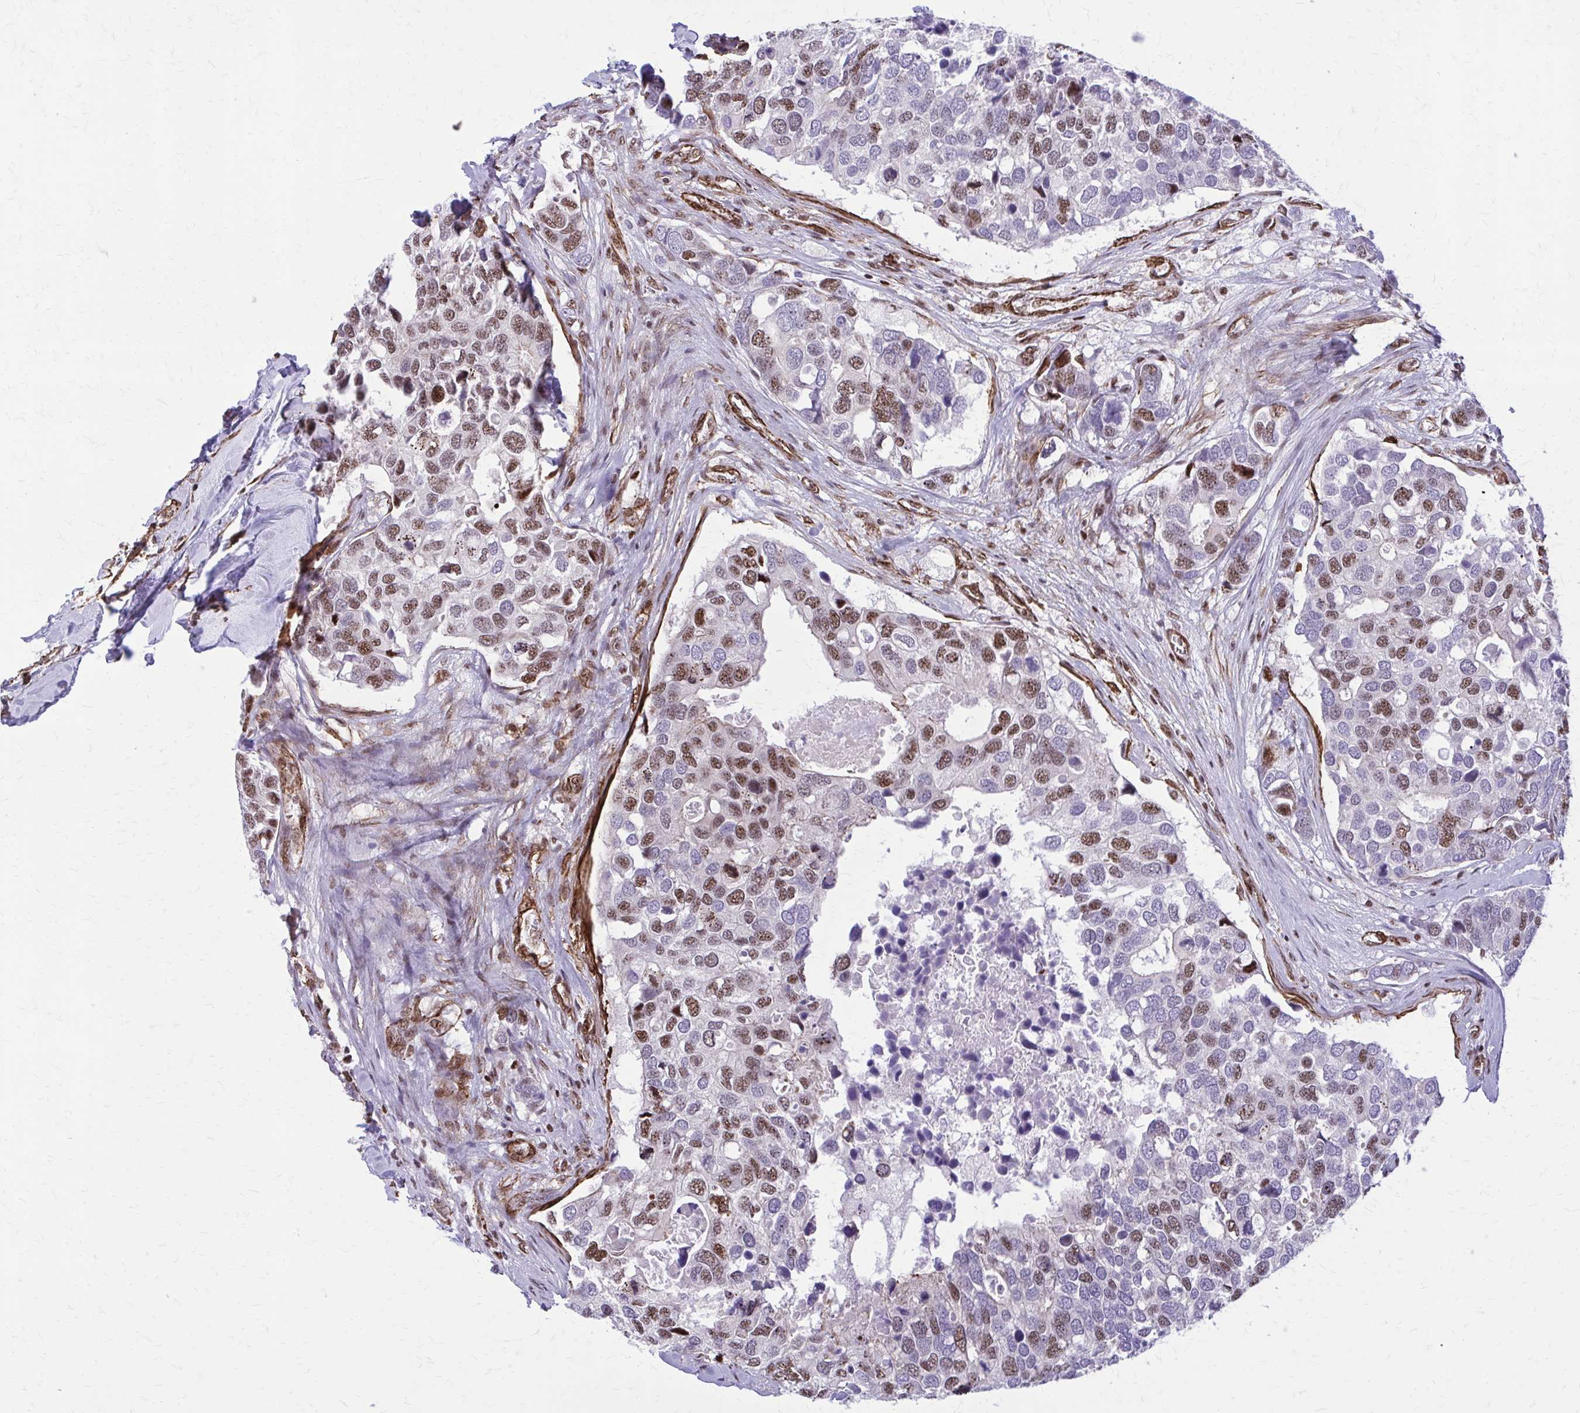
{"staining": {"intensity": "moderate", "quantity": ">75%", "location": "nuclear"}, "tissue": "breast cancer", "cell_type": "Tumor cells", "image_type": "cancer", "snomed": [{"axis": "morphology", "description": "Duct carcinoma"}, {"axis": "topography", "description": "Breast"}], "caption": "Immunohistochemistry (IHC) histopathology image of neoplastic tissue: breast cancer stained using IHC displays medium levels of moderate protein expression localized specifically in the nuclear of tumor cells, appearing as a nuclear brown color.", "gene": "NRBF2", "patient": {"sex": "female", "age": 83}}